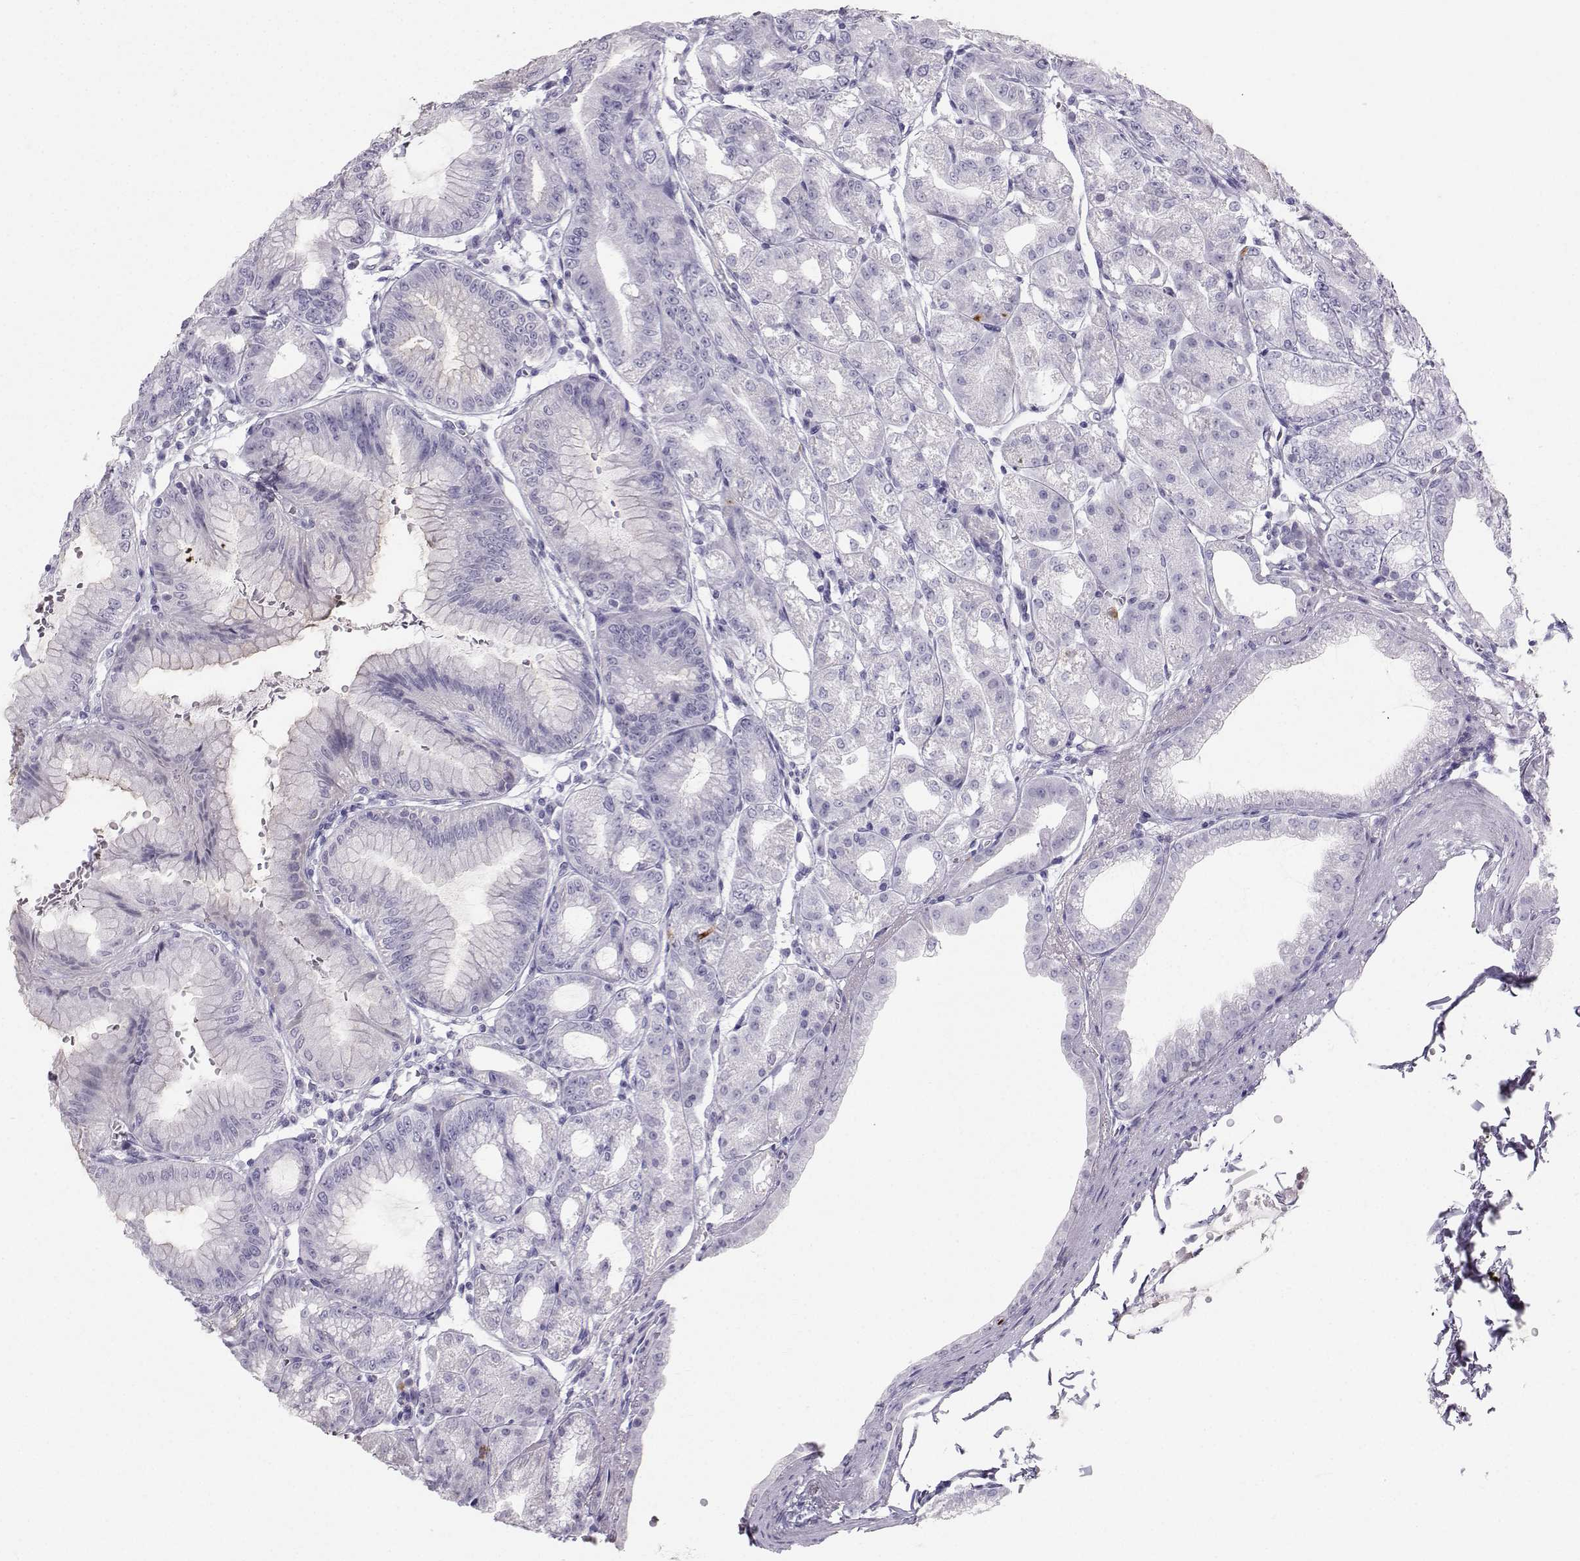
{"staining": {"intensity": "negative", "quantity": "none", "location": "none"}, "tissue": "stomach", "cell_type": "Glandular cells", "image_type": "normal", "snomed": [{"axis": "morphology", "description": "Normal tissue, NOS"}, {"axis": "topography", "description": "Stomach"}], "caption": "This micrograph is of benign stomach stained with IHC to label a protein in brown with the nuclei are counter-stained blue. There is no expression in glandular cells.", "gene": "IQCD", "patient": {"sex": "male", "age": 71}}